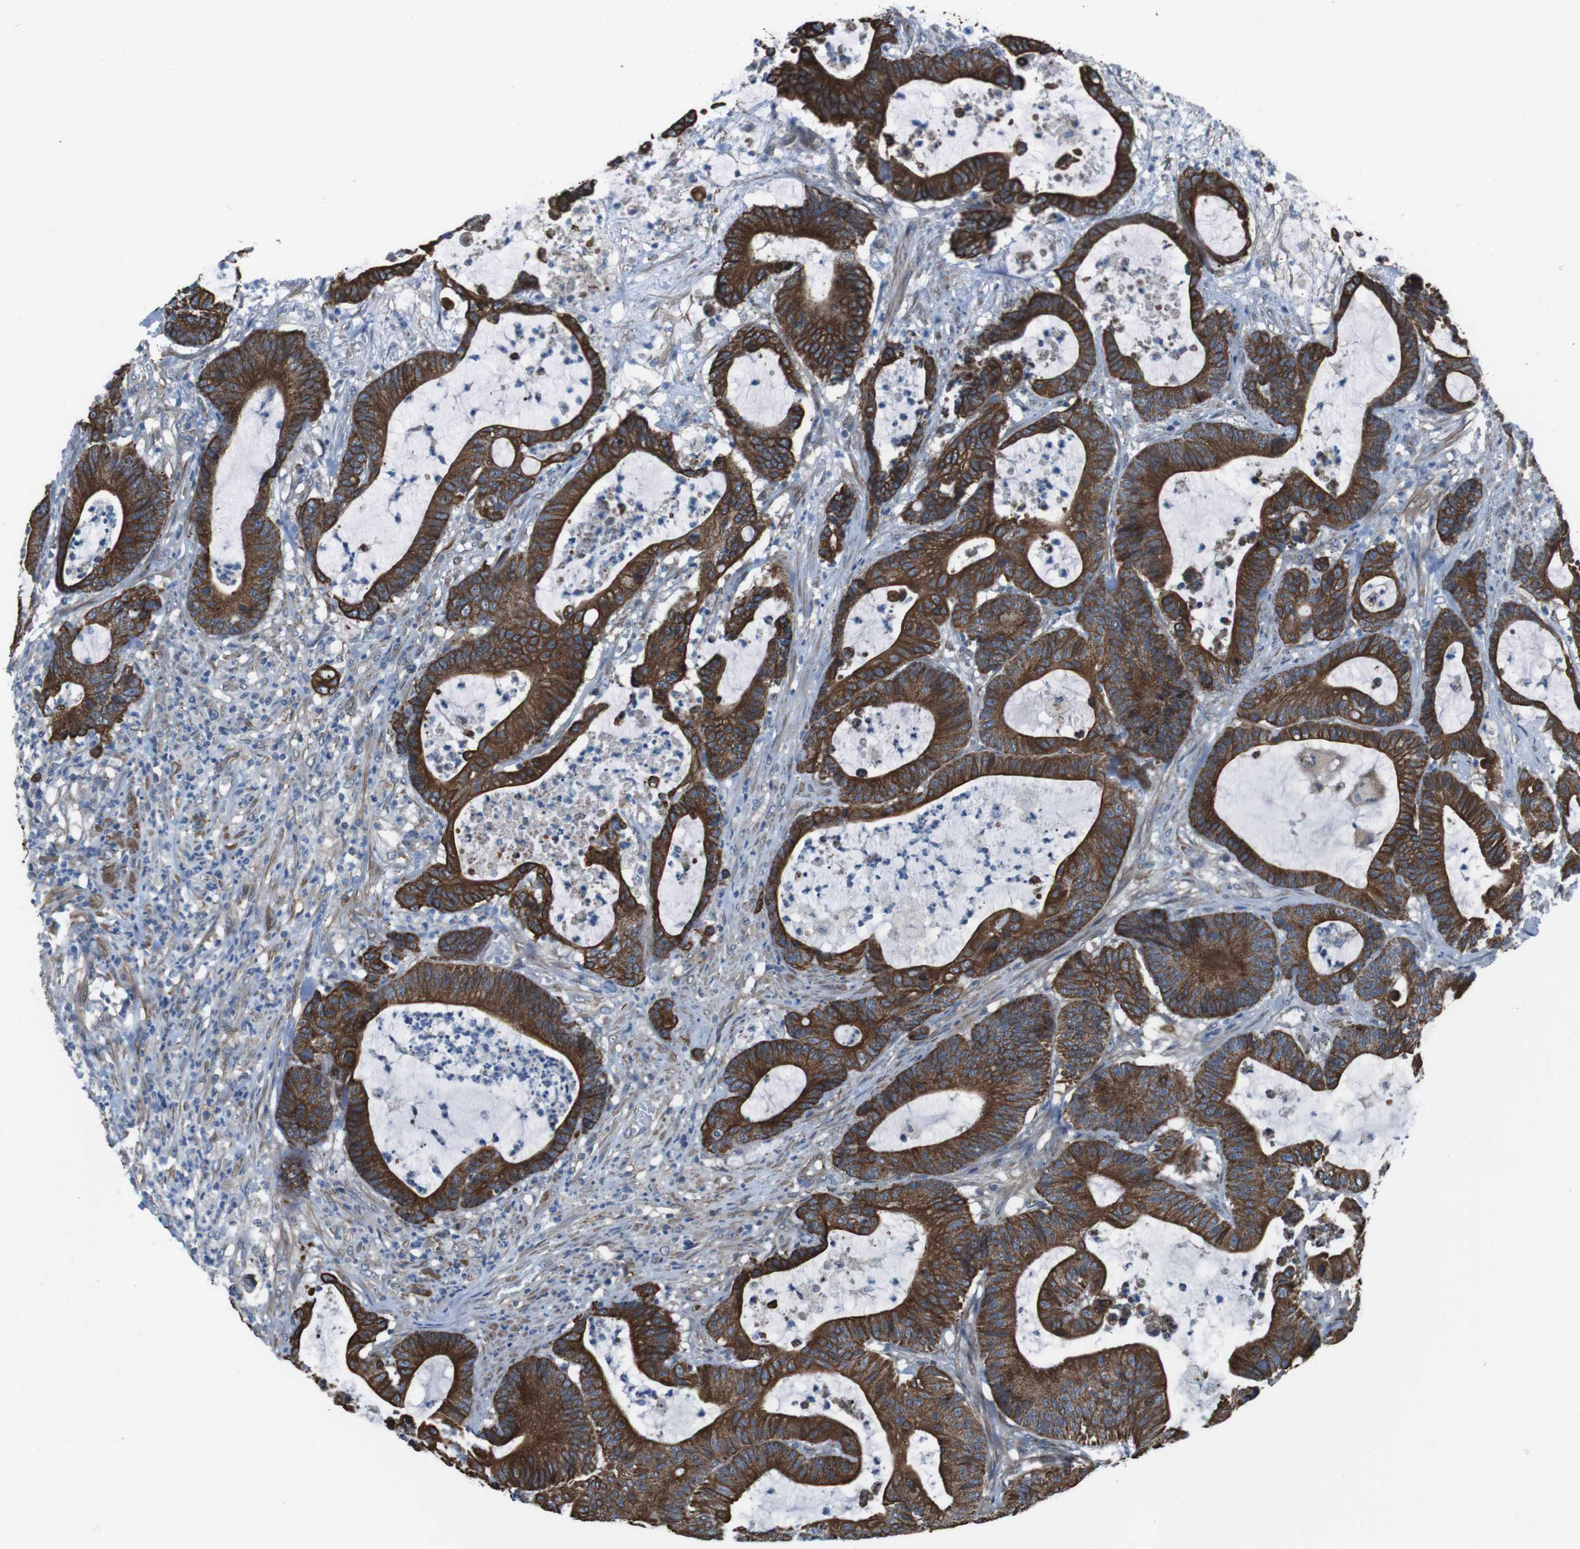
{"staining": {"intensity": "strong", "quantity": ">75%", "location": "cytoplasmic/membranous"}, "tissue": "colorectal cancer", "cell_type": "Tumor cells", "image_type": "cancer", "snomed": [{"axis": "morphology", "description": "Adenocarcinoma, NOS"}, {"axis": "topography", "description": "Colon"}], "caption": "This photomicrograph reveals immunohistochemistry (IHC) staining of colorectal adenocarcinoma, with high strong cytoplasmic/membranous positivity in approximately >75% of tumor cells.", "gene": "FAM174B", "patient": {"sex": "female", "age": 84}}